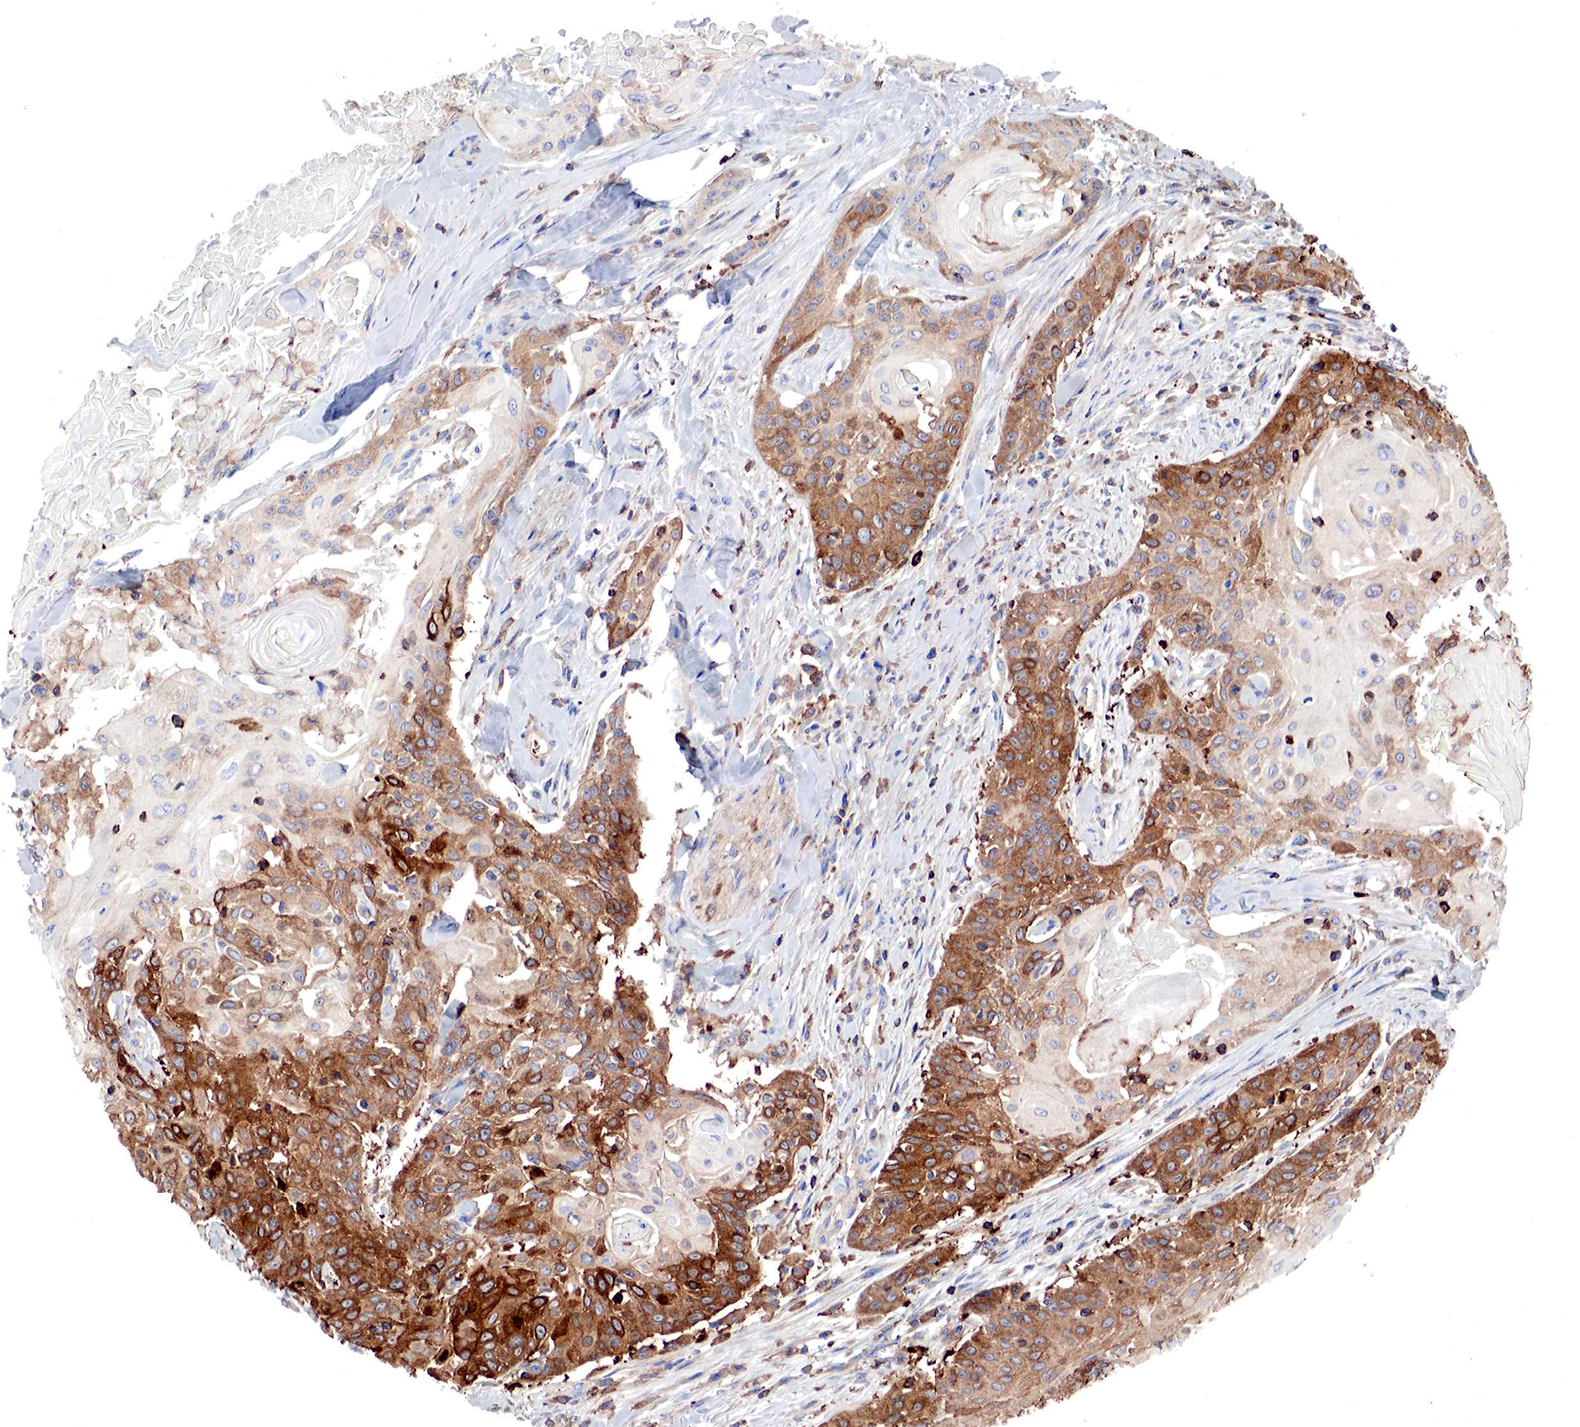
{"staining": {"intensity": "moderate", "quantity": "25%-75%", "location": "cytoplasmic/membranous"}, "tissue": "head and neck cancer", "cell_type": "Tumor cells", "image_type": "cancer", "snomed": [{"axis": "morphology", "description": "Squamous cell carcinoma, NOS"}, {"axis": "morphology", "description": "Squamous cell carcinoma, metastatic, NOS"}, {"axis": "topography", "description": "Lymph node"}, {"axis": "topography", "description": "Salivary gland"}, {"axis": "topography", "description": "Head-Neck"}], "caption": "A high-resolution photomicrograph shows immunohistochemistry staining of head and neck cancer, which demonstrates moderate cytoplasmic/membranous staining in approximately 25%-75% of tumor cells.", "gene": "G6PD", "patient": {"sex": "female", "age": 74}}